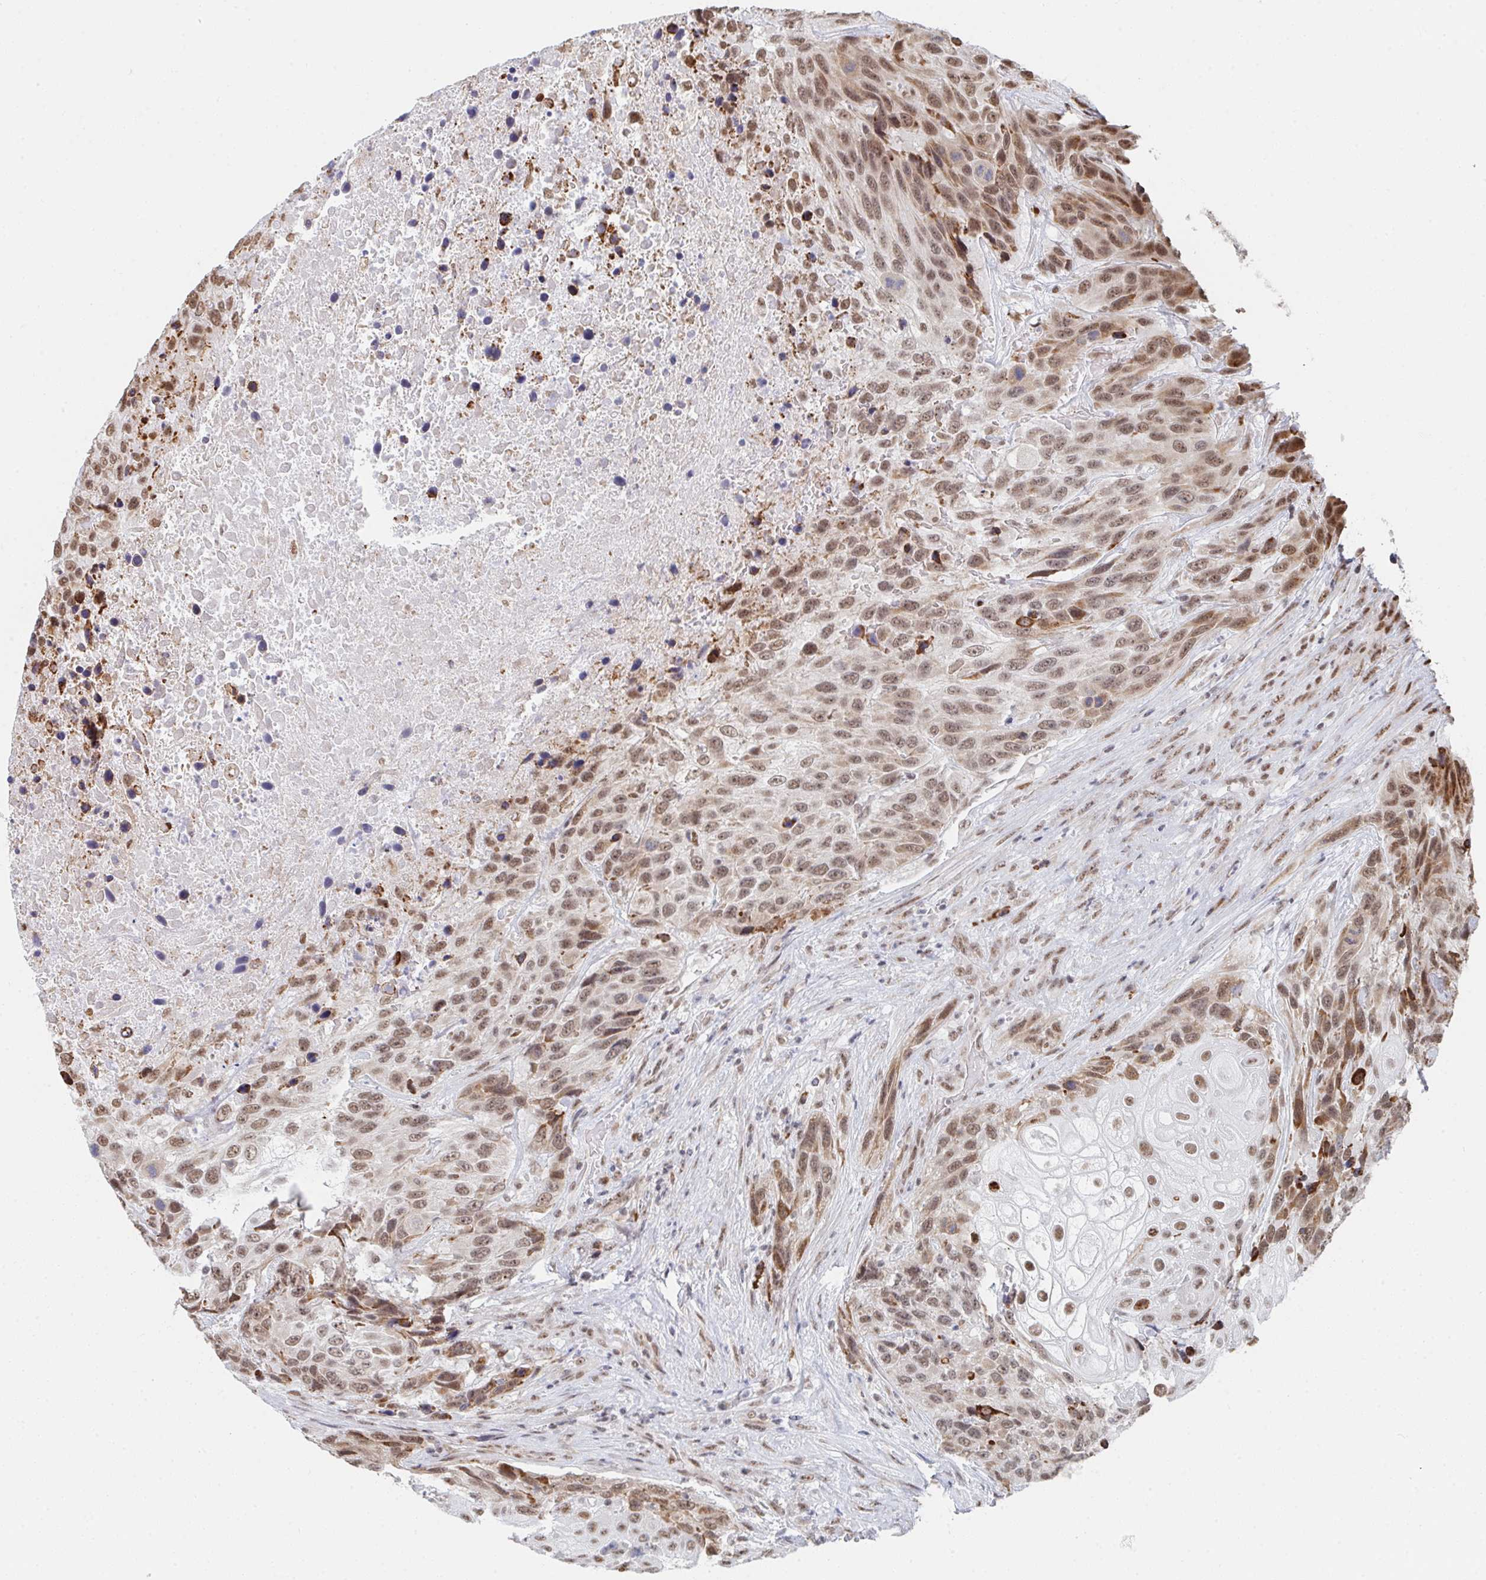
{"staining": {"intensity": "moderate", "quantity": ">75%", "location": "cytoplasmic/membranous,nuclear"}, "tissue": "urothelial cancer", "cell_type": "Tumor cells", "image_type": "cancer", "snomed": [{"axis": "morphology", "description": "Urothelial carcinoma, High grade"}, {"axis": "topography", "description": "Urinary bladder"}], "caption": "Moderate cytoplasmic/membranous and nuclear staining for a protein is present in approximately >75% of tumor cells of urothelial carcinoma (high-grade) using IHC.", "gene": "MBNL1", "patient": {"sex": "female", "age": 70}}